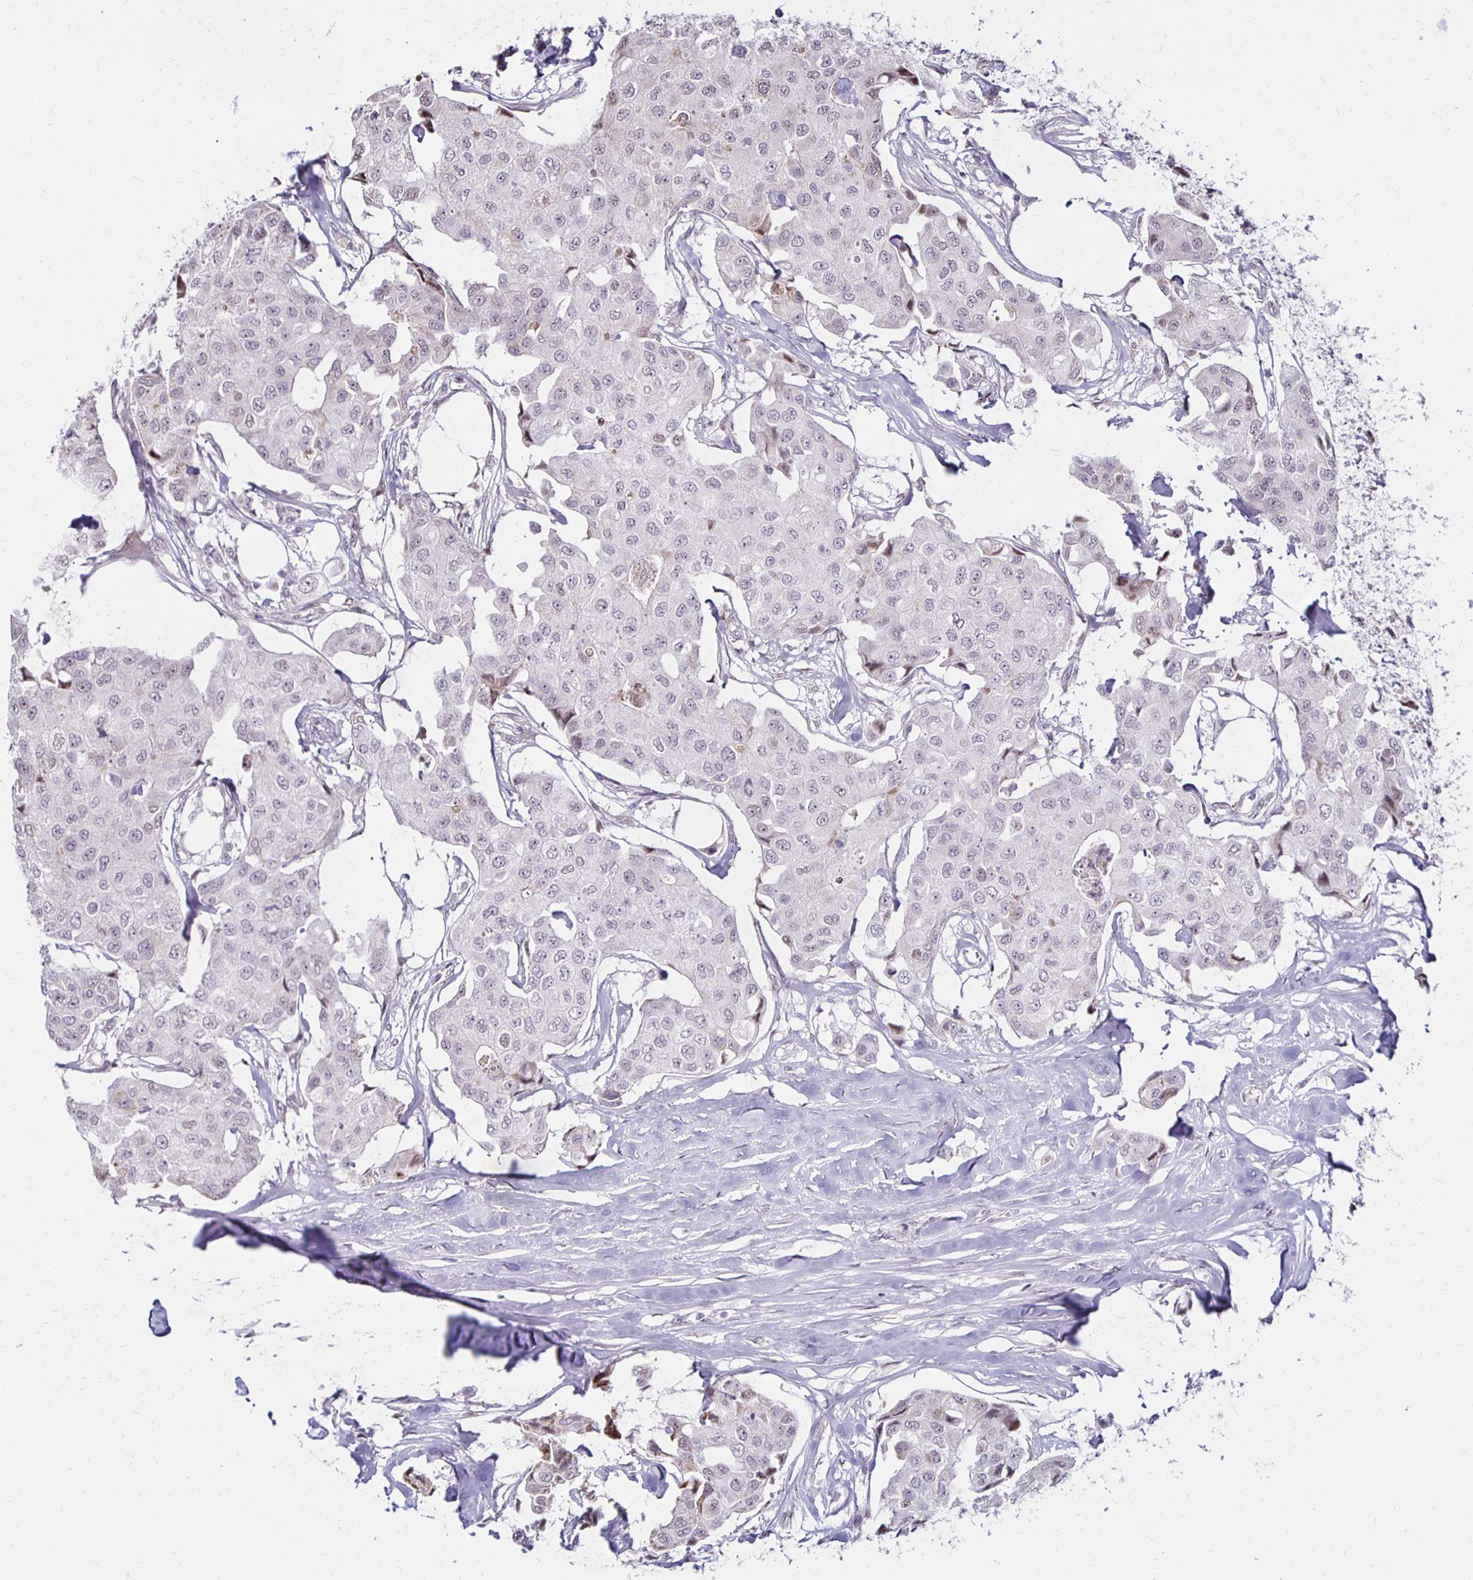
{"staining": {"intensity": "negative", "quantity": "none", "location": "none"}, "tissue": "breast cancer", "cell_type": "Tumor cells", "image_type": "cancer", "snomed": [{"axis": "morphology", "description": "Duct carcinoma"}, {"axis": "topography", "description": "Breast"}, {"axis": "topography", "description": "Lymph node"}], "caption": "The histopathology image demonstrates no significant staining in tumor cells of invasive ductal carcinoma (breast).", "gene": "DAGLA", "patient": {"sex": "female", "age": 80}}